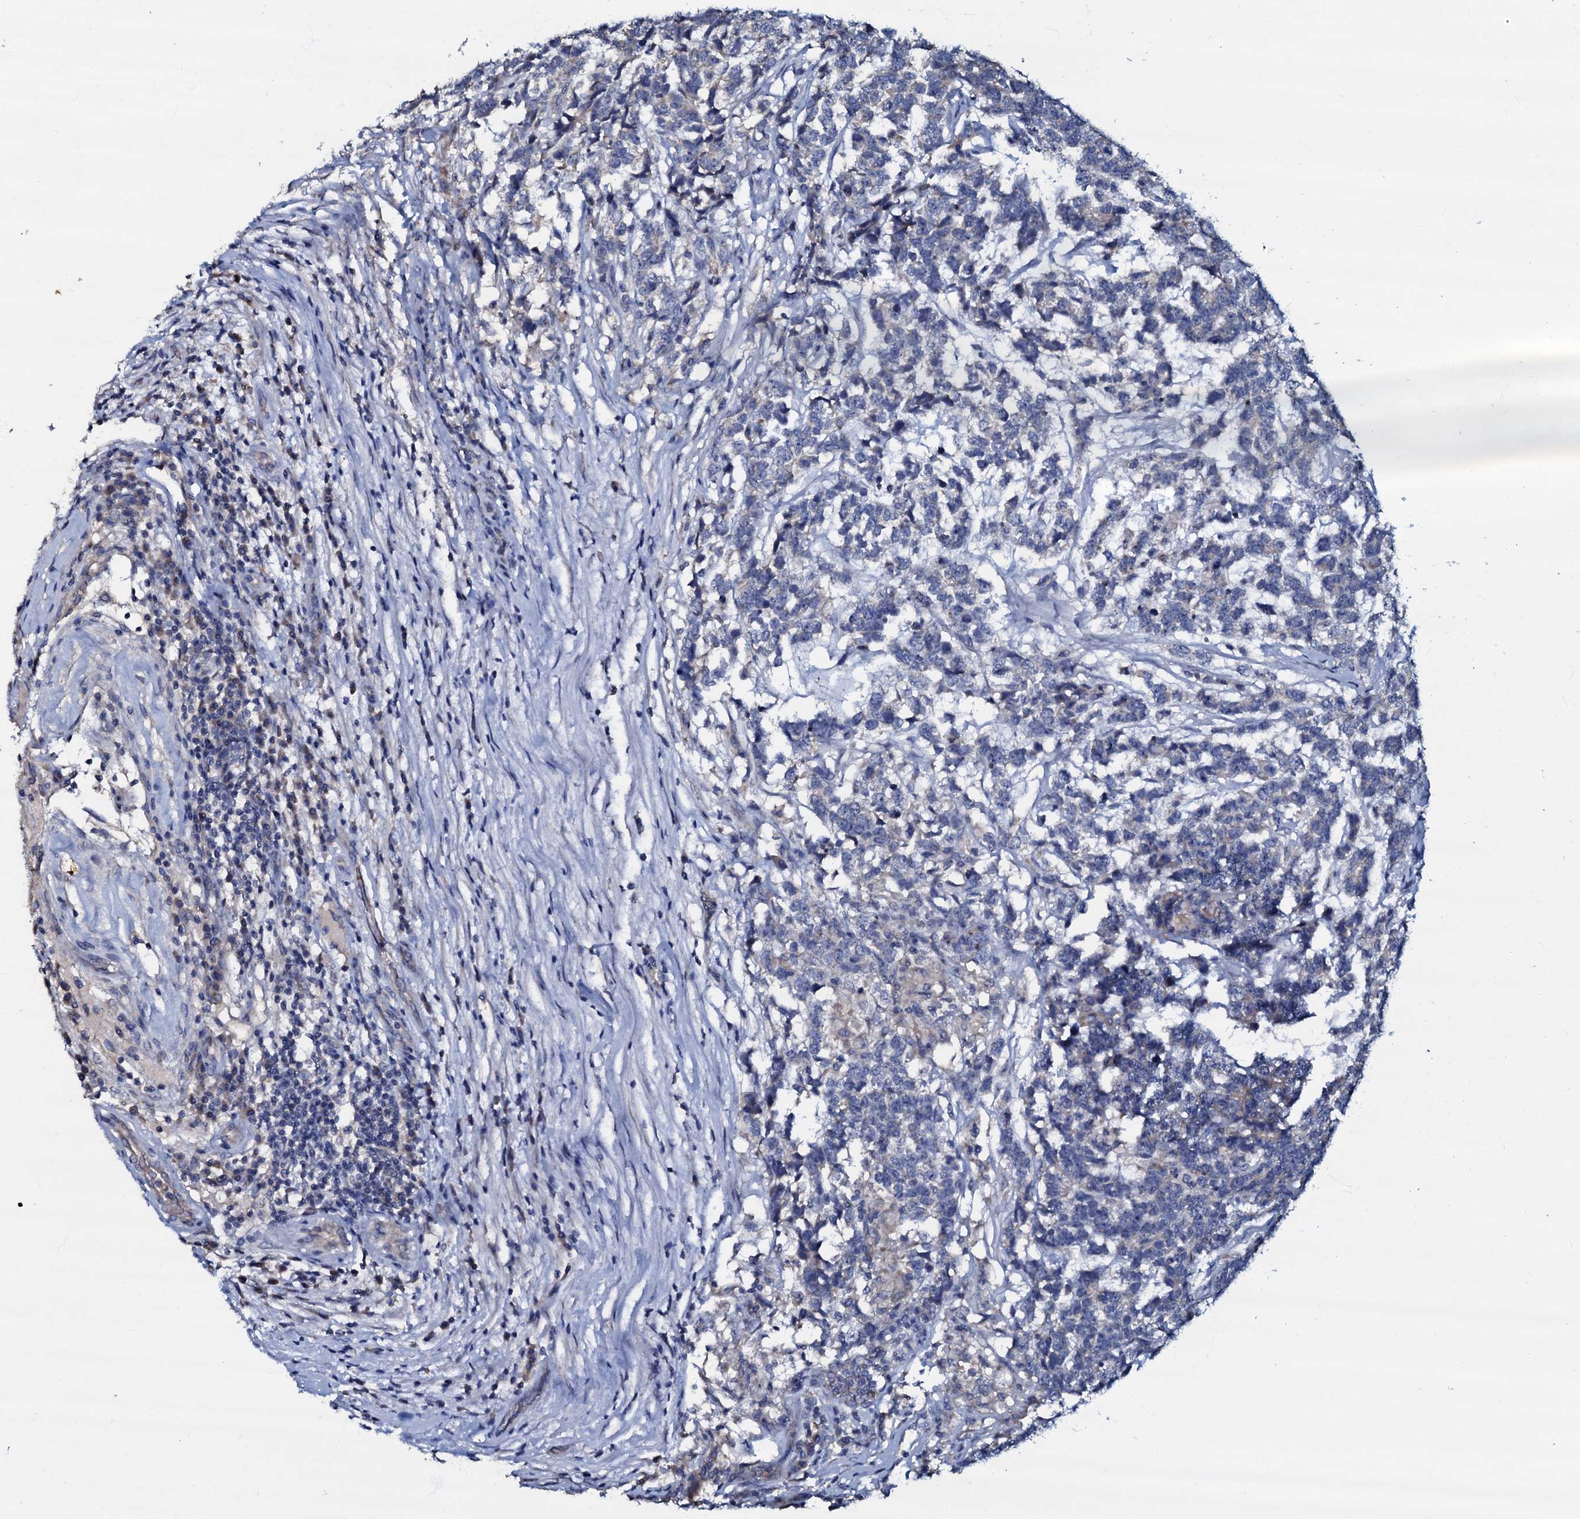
{"staining": {"intensity": "negative", "quantity": "none", "location": "none"}, "tissue": "testis cancer", "cell_type": "Tumor cells", "image_type": "cancer", "snomed": [{"axis": "morphology", "description": "Carcinoma, Embryonal, NOS"}, {"axis": "topography", "description": "Testis"}], "caption": "Tumor cells are negative for brown protein staining in testis cancer.", "gene": "CPNE2", "patient": {"sex": "male", "age": 26}}